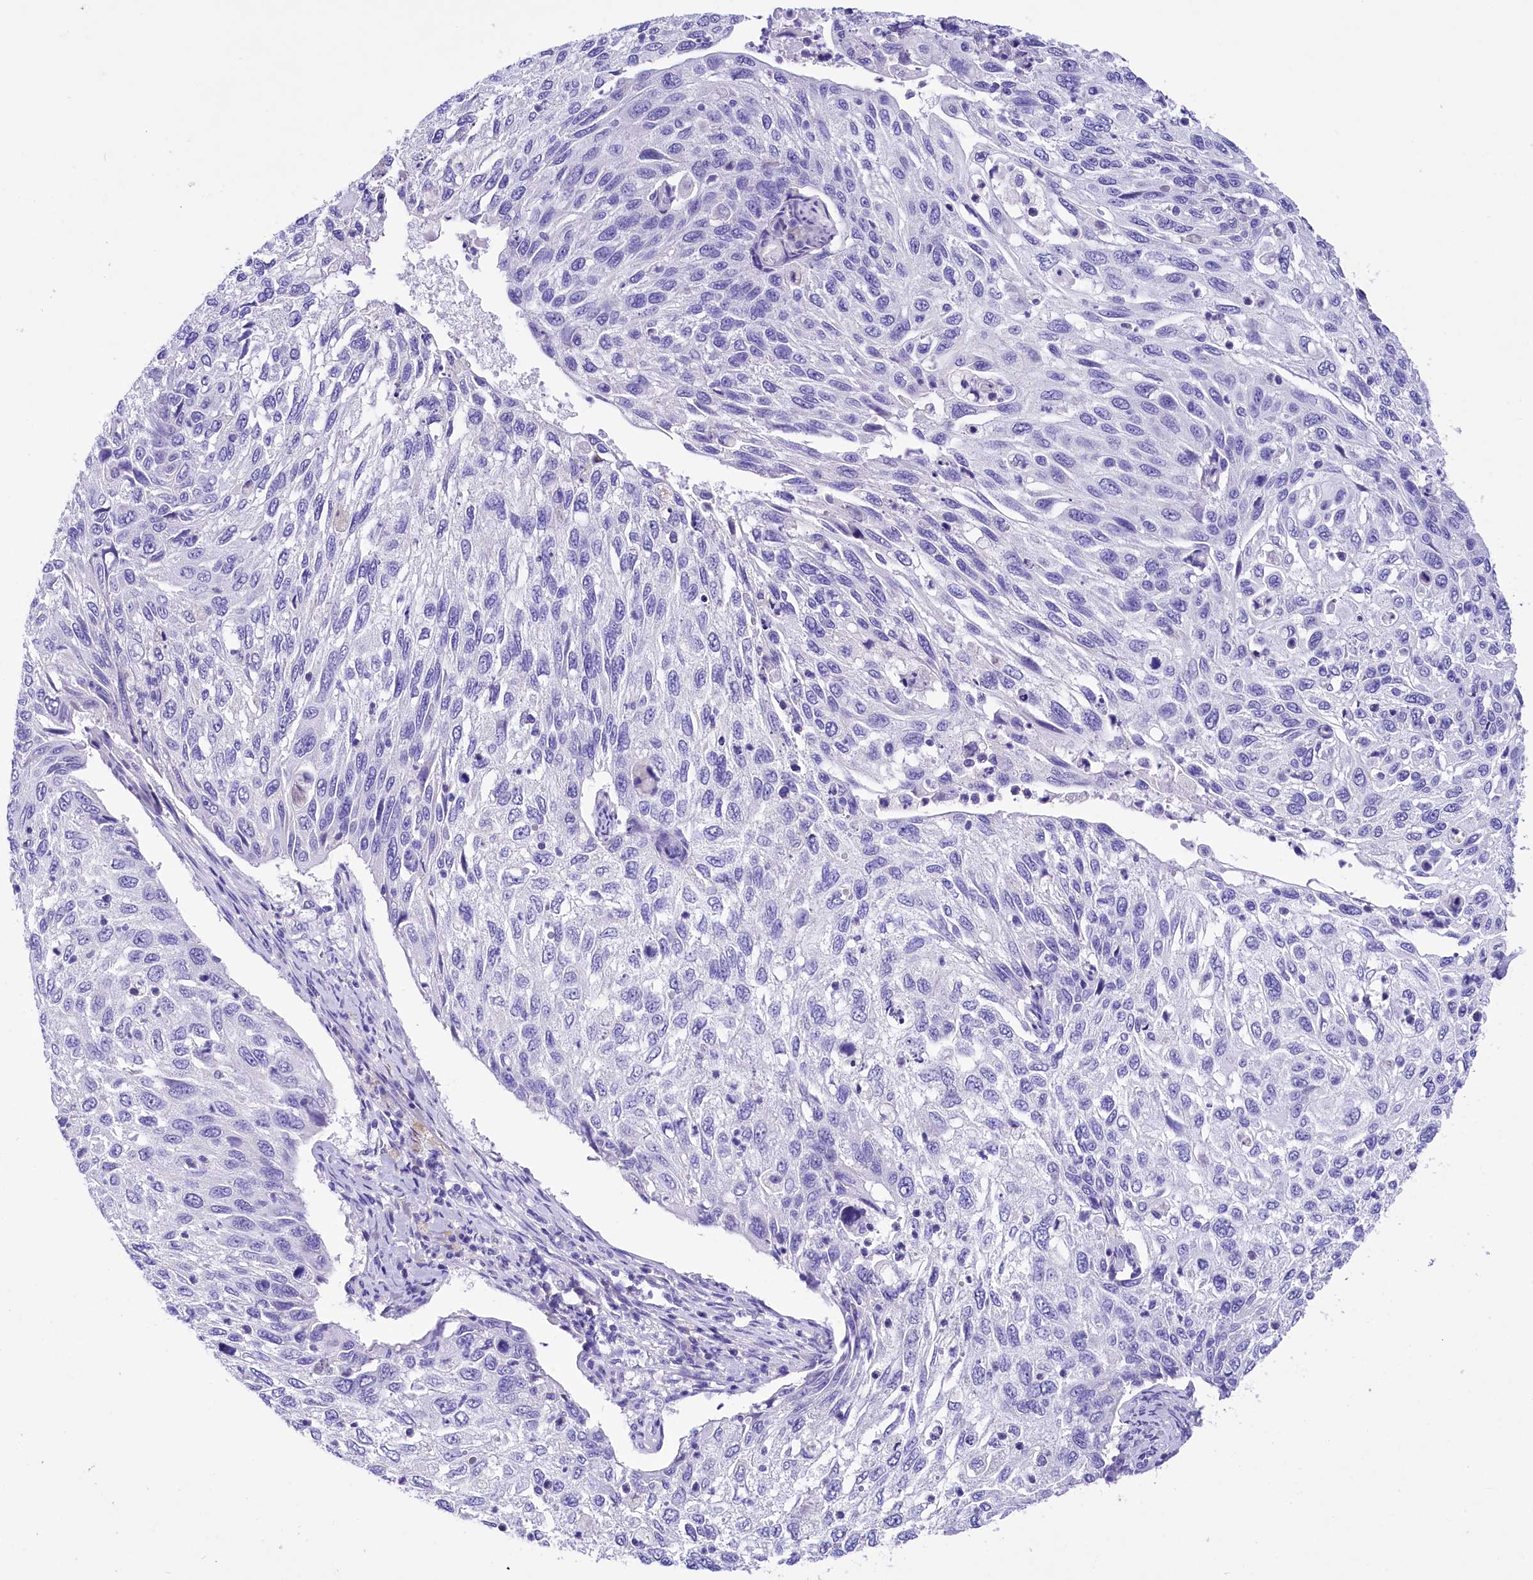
{"staining": {"intensity": "negative", "quantity": "none", "location": "none"}, "tissue": "cervical cancer", "cell_type": "Tumor cells", "image_type": "cancer", "snomed": [{"axis": "morphology", "description": "Squamous cell carcinoma, NOS"}, {"axis": "topography", "description": "Cervix"}], "caption": "Protein analysis of squamous cell carcinoma (cervical) exhibits no significant positivity in tumor cells.", "gene": "TTC36", "patient": {"sex": "female", "age": 70}}